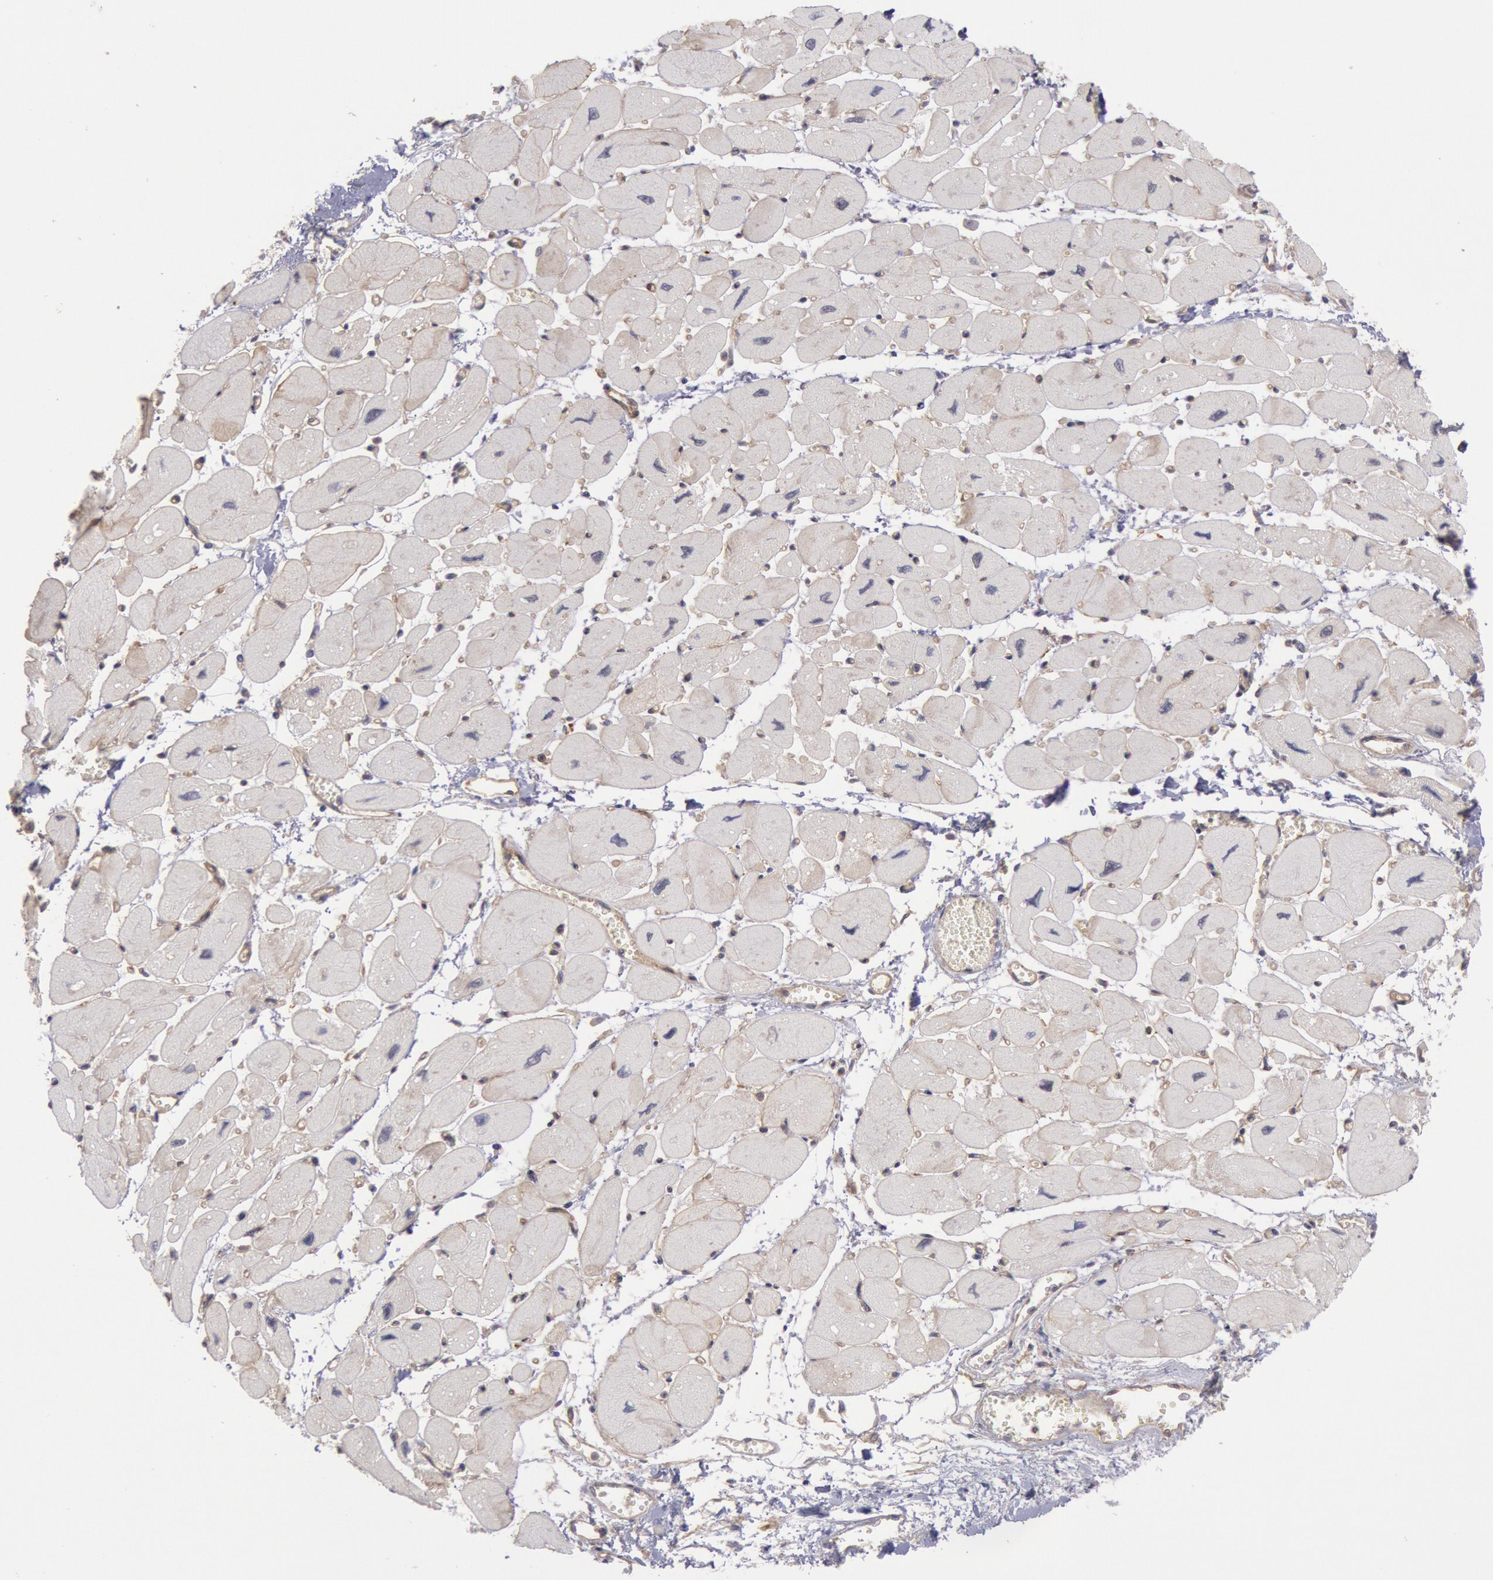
{"staining": {"intensity": "weak", "quantity": "<25%", "location": "cytoplasmic/membranous"}, "tissue": "heart muscle", "cell_type": "Cardiomyocytes", "image_type": "normal", "snomed": [{"axis": "morphology", "description": "Normal tissue, NOS"}, {"axis": "topography", "description": "Heart"}], "caption": "DAB immunohistochemical staining of normal human heart muscle shows no significant expression in cardiomyocytes.", "gene": "STX4", "patient": {"sex": "female", "age": 54}}